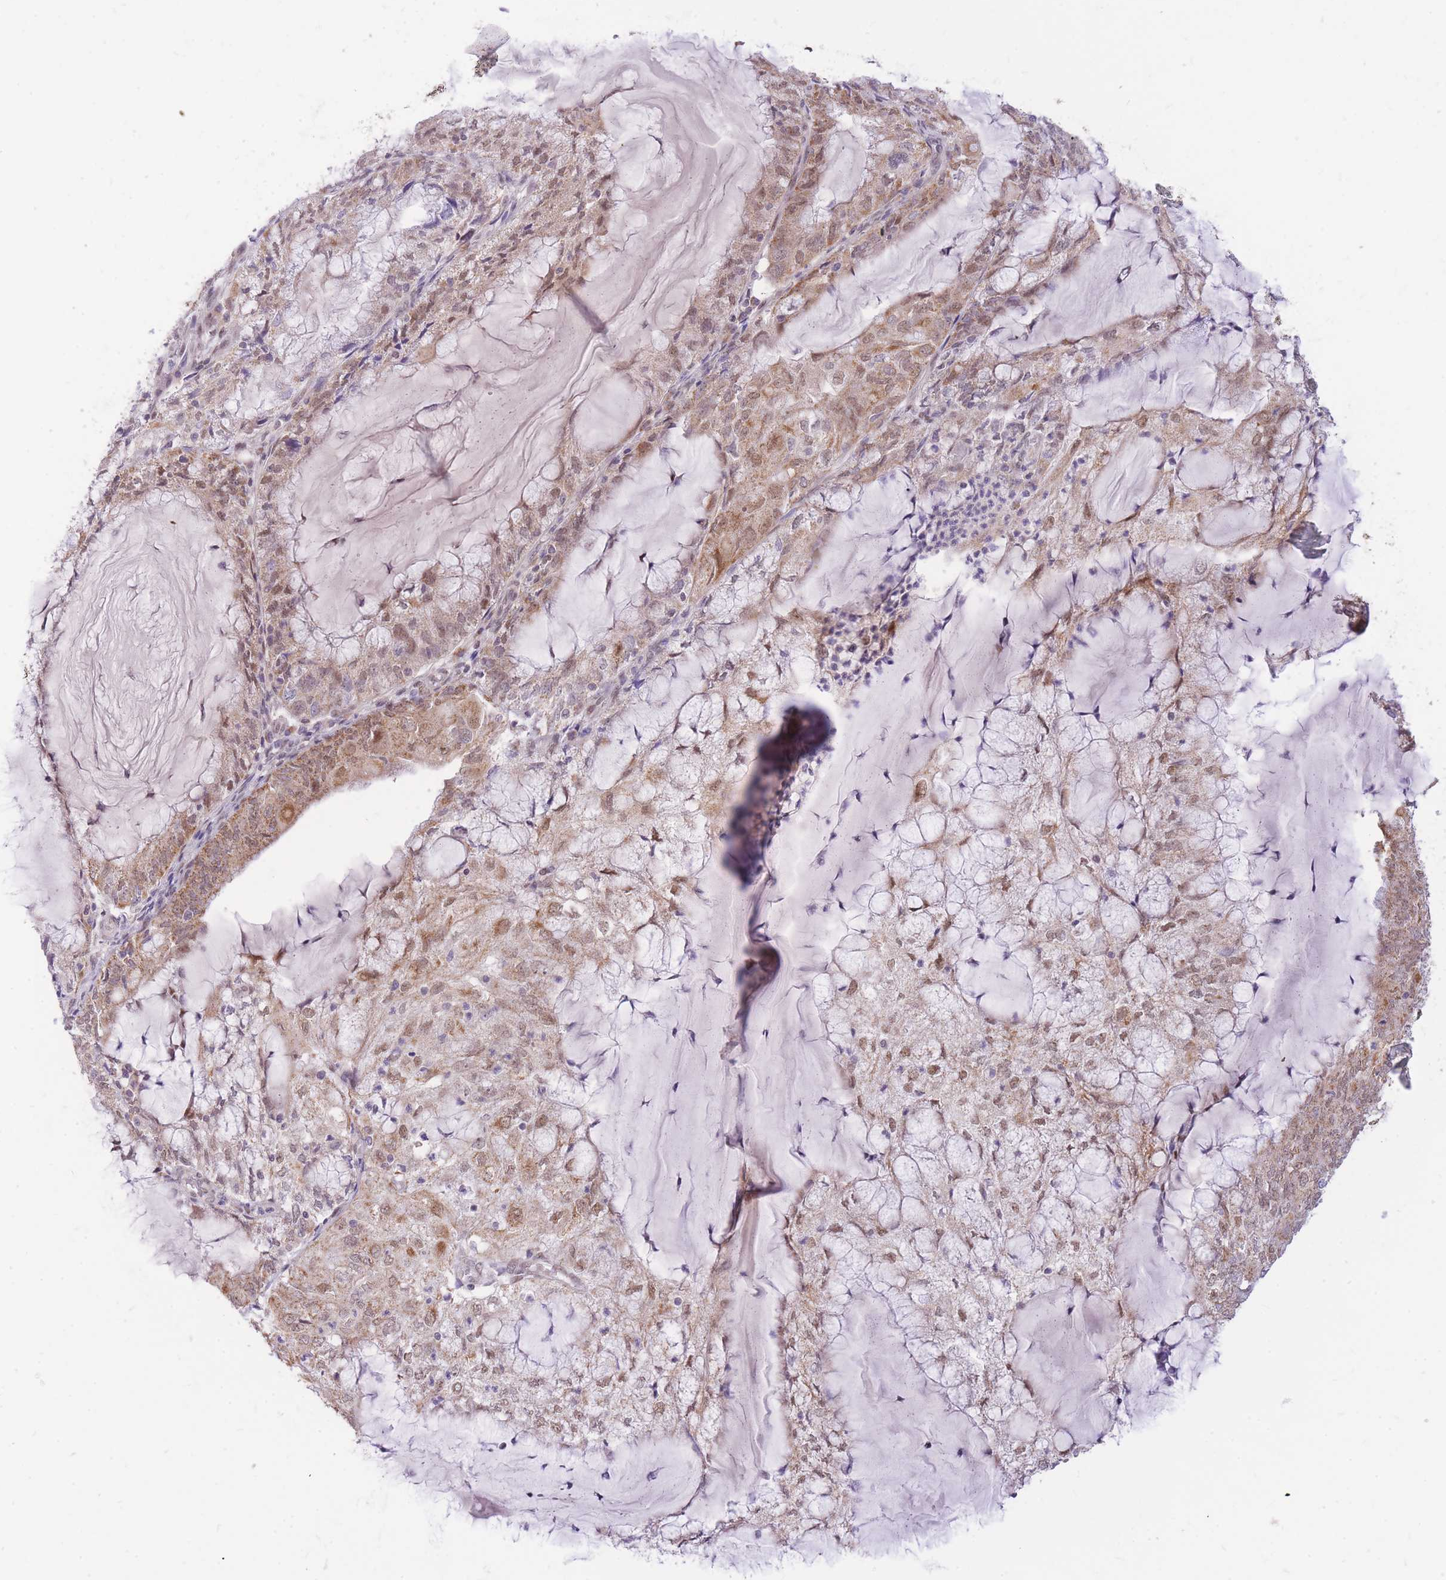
{"staining": {"intensity": "moderate", "quantity": ">75%", "location": "cytoplasmic/membranous,nuclear"}, "tissue": "endometrial cancer", "cell_type": "Tumor cells", "image_type": "cancer", "snomed": [{"axis": "morphology", "description": "Adenocarcinoma, NOS"}, {"axis": "topography", "description": "Endometrium"}], "caption": "DAB (3,3'-diaminobenzidine) immunohistochemical staining of endometrial cancer (adenocarcinoma) displays moderate cytoplasmic/membranous and nuclear protein staining in about >75% of tumor cells. The staining is performed using DAB brown chromogen to label protein expression. The nuclei are counter-stained blue using hematoxylin.", "gene": "MINDY2", "patient": {"sex": "female", "age": 81}}